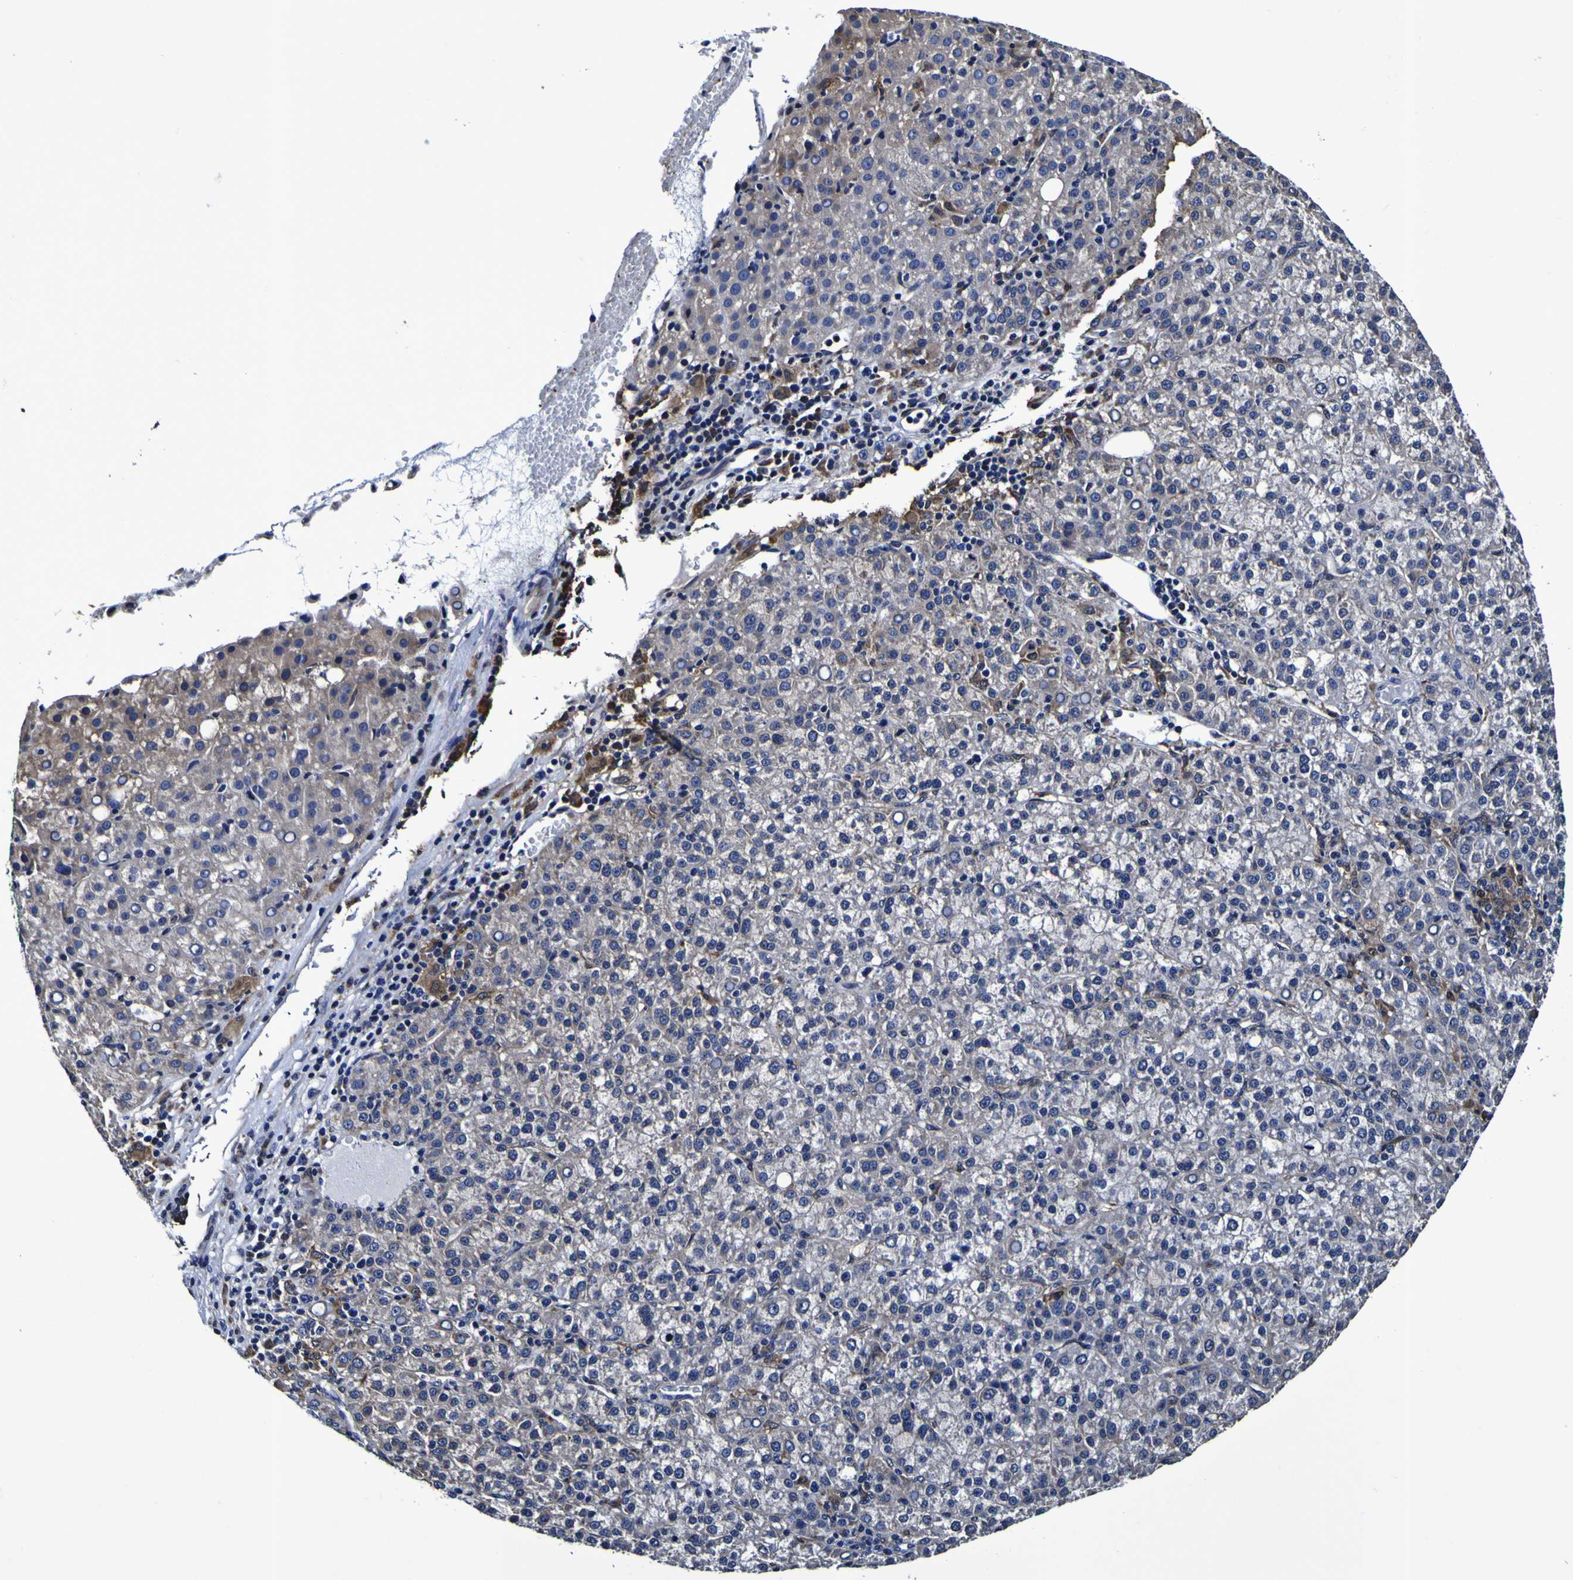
{"staining": {"intensity": "weak", "quantity": "<25%", "location": "cytoplasmic/membranous"}, "tissue": "liver cancer", "cell_type": "Tumor cells", "image_type": "cancer", "snomed": [{"axis": "morphology", "description": "Carcinoma, Hepatocellular, NOS"}, {"axis": "topography", "description": "Liver"}], "caption": "Immunohistochemical staining of human liver hepatocellular carcinoma displays no significant expression in tumor cells.", "gene": "GPX1", "patient": {"sex": "female", "age": 58}}